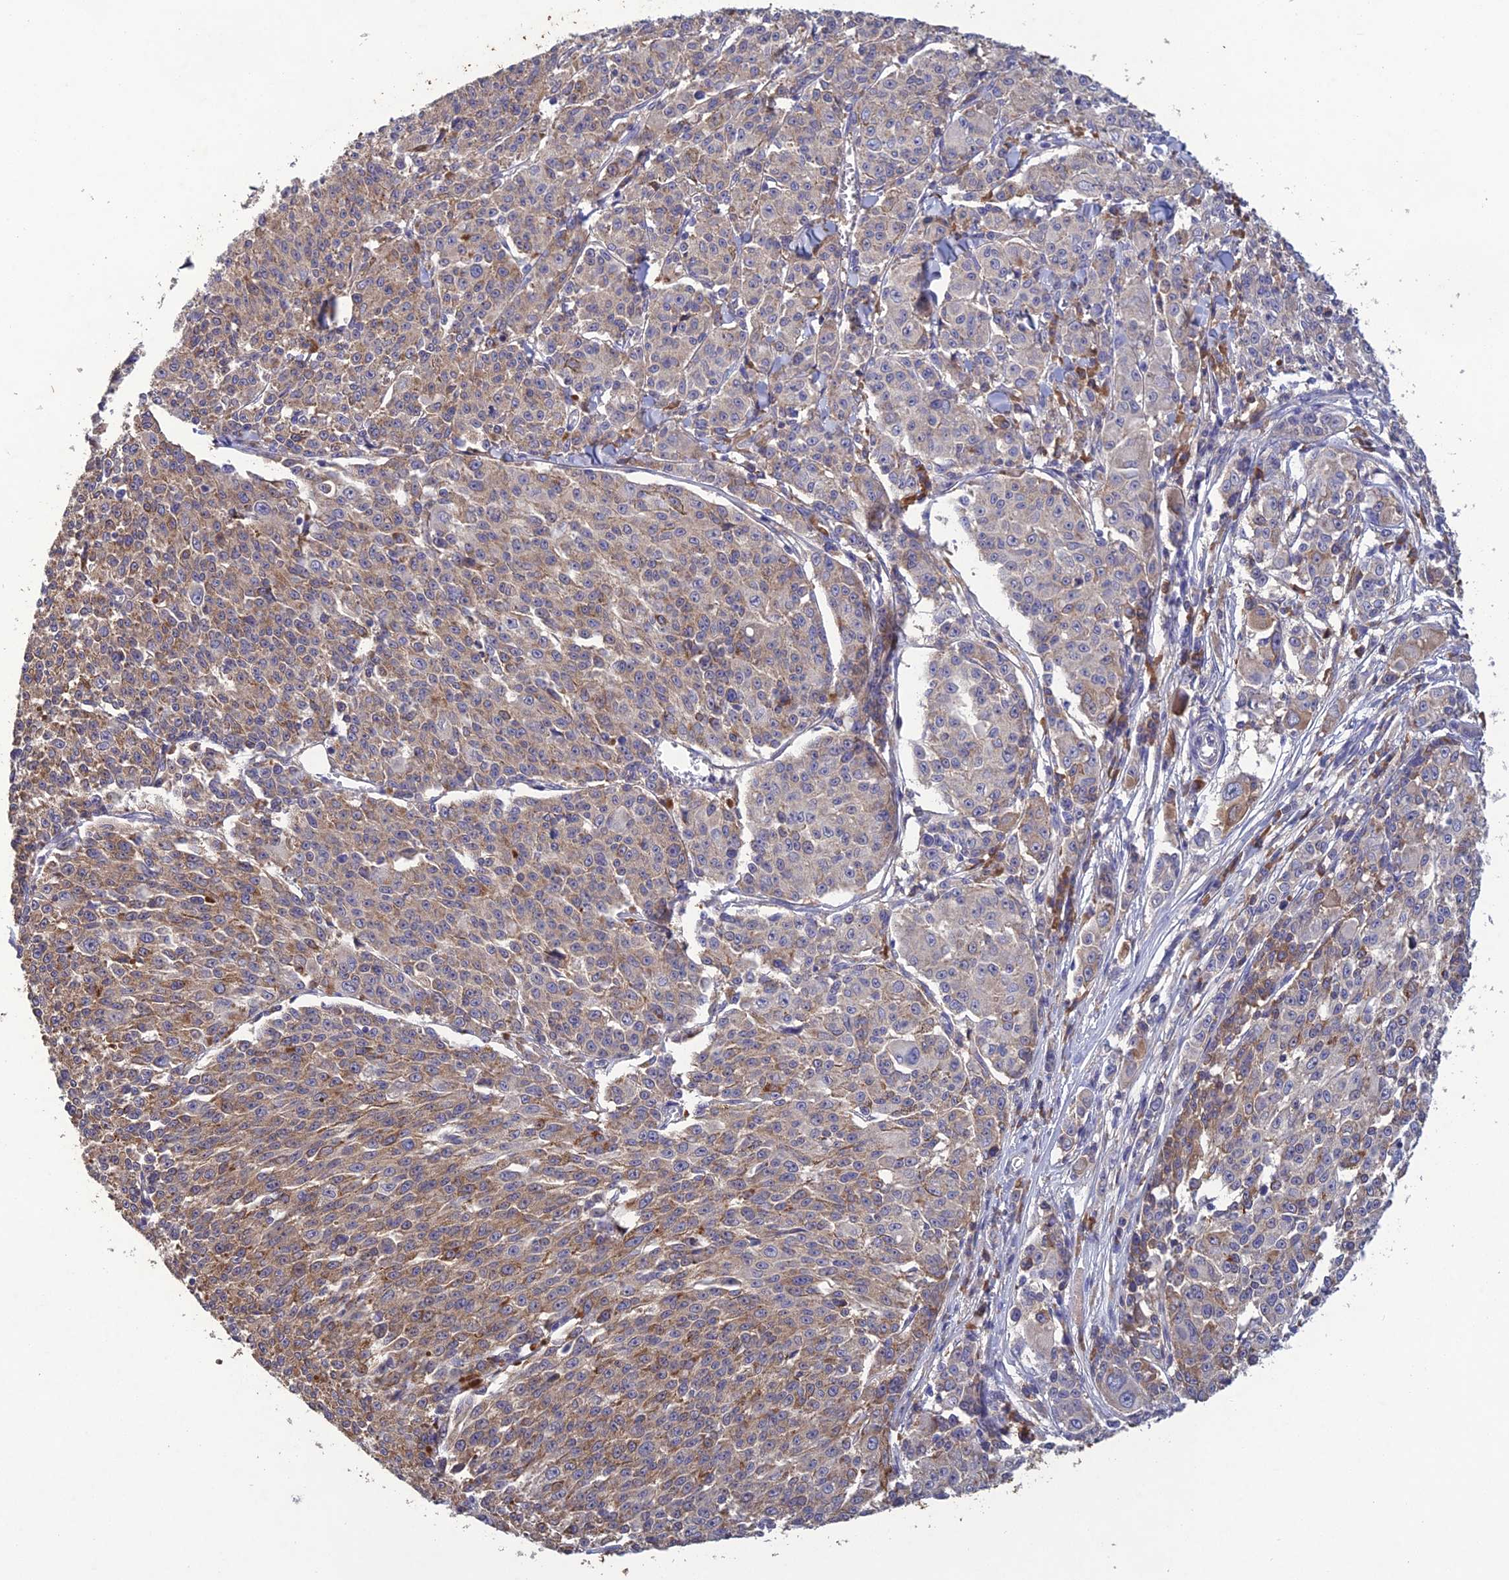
{"staining": {"intensity": "weak", "quantity": "25%-75%", "location": "cytoplasmic/membranous"}, "tissue": "melanoma", "cell_type": "Tumor cells", "image_type": "cancer", "snomed": [{"axis": "morphology", "description": "Malignant melanoma, NOS"}, {"axis": "topography", "description": "Skin"}], "caption": "The histopathology image displays a brown stain indicating the presence of a protein in the cytoplasmic/membranous of tumor cells in melanoma. The staining was performed using DAB (3,3'-diaminobenzidine), with brown indicating positive protein expression. Nuclei are stained blue with hematoxylin.", "gene": "SLC39A13", "patient": {"sex": "female", "age": 52}}